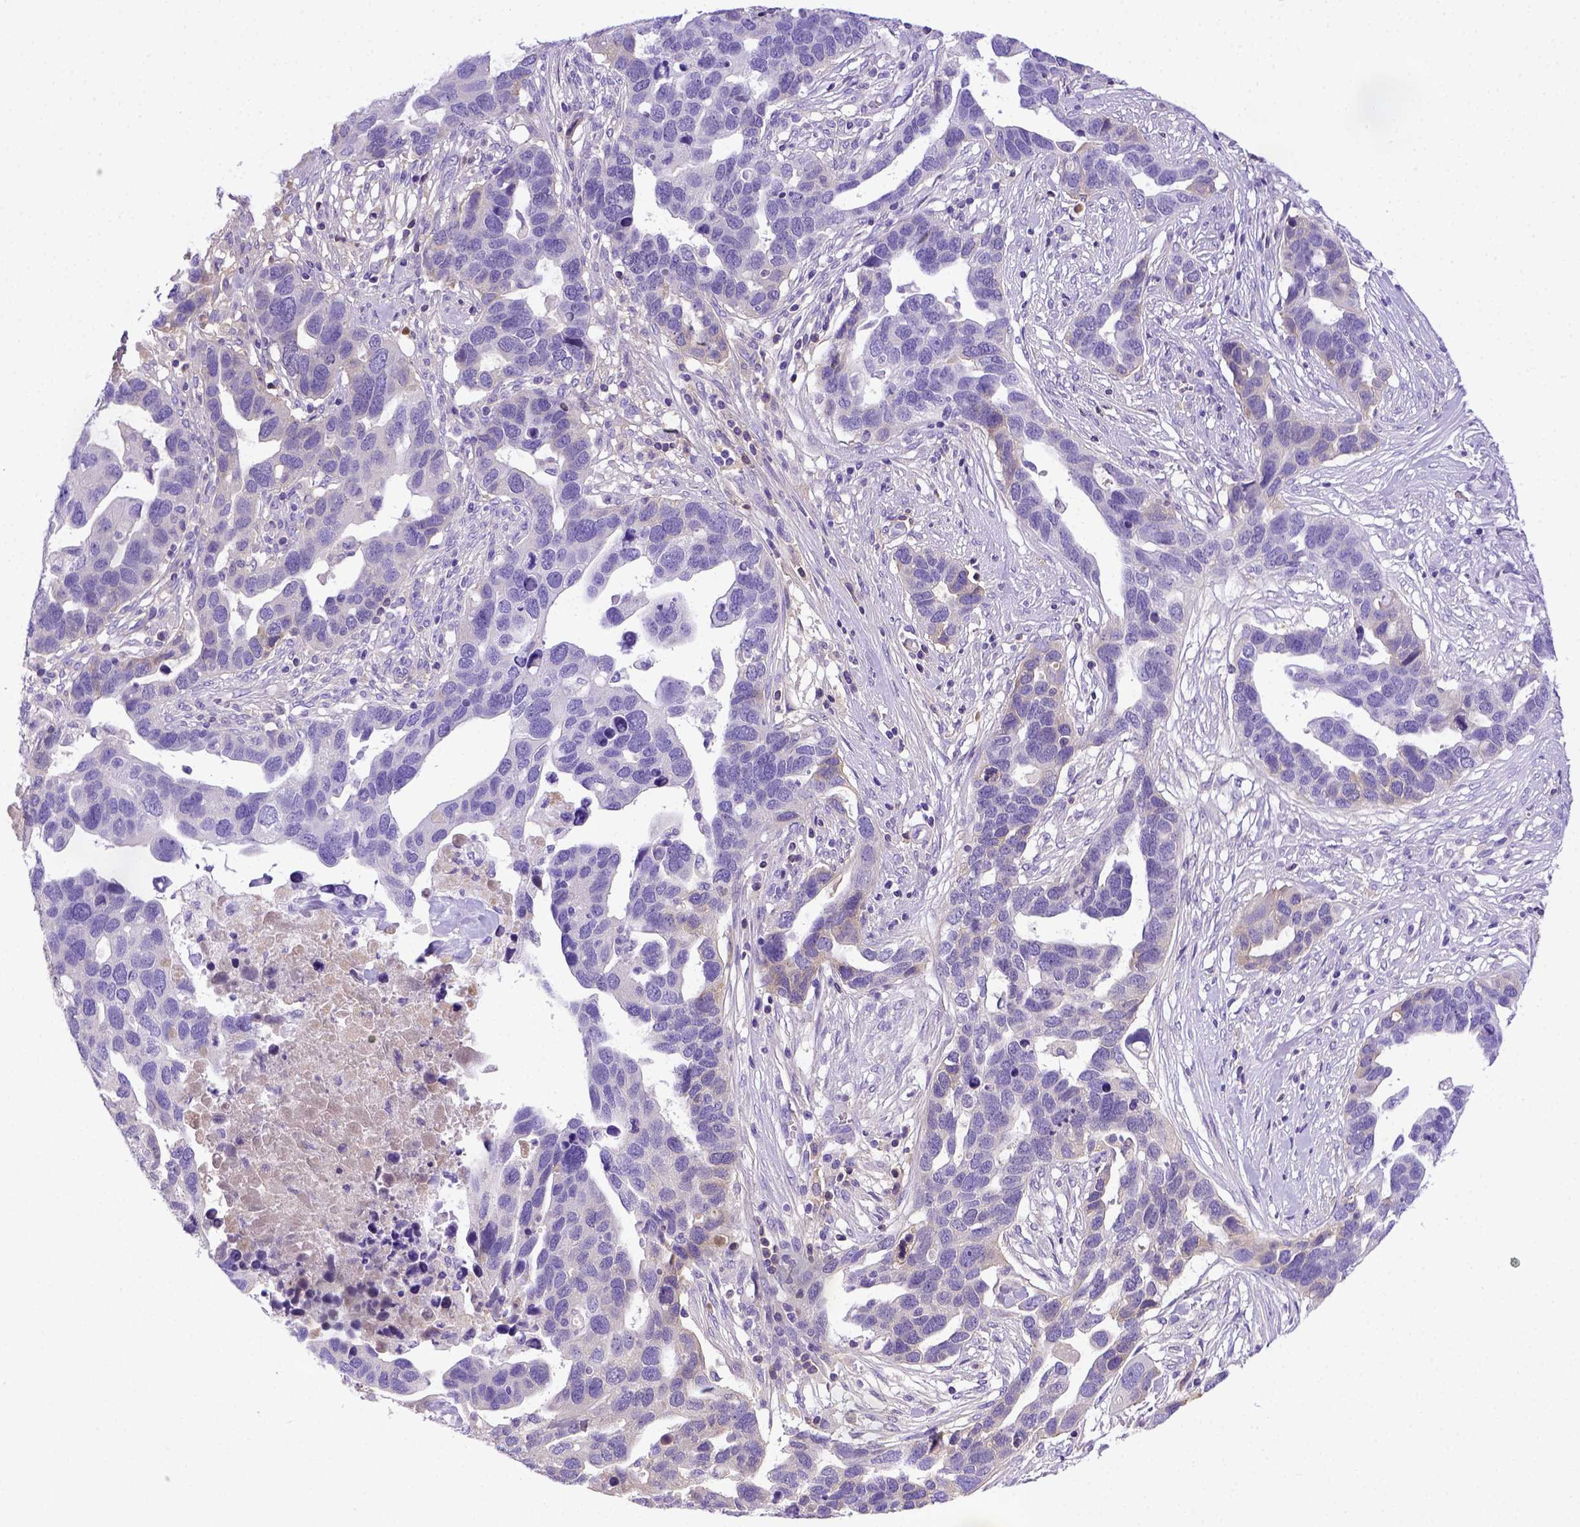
{"staining": {"intensity": "weak", "quantity": "<25%", "location": "cytoplasmic/membranous"}, "tissue": "ovarian cancer", "cell_type": "Tumor cells", "image_type": "cancer", "snomed": [{"axis": "morphology", "description": "Cystadenocarcinoma, serous, NOS"}, {"axis": "topography", "description": "Ovary"}], "caption": "Tumor cells show no significant staining in ovarian cancer.", "gene": "ITIH4", "patient": {"sex": "female", "age": 54}}